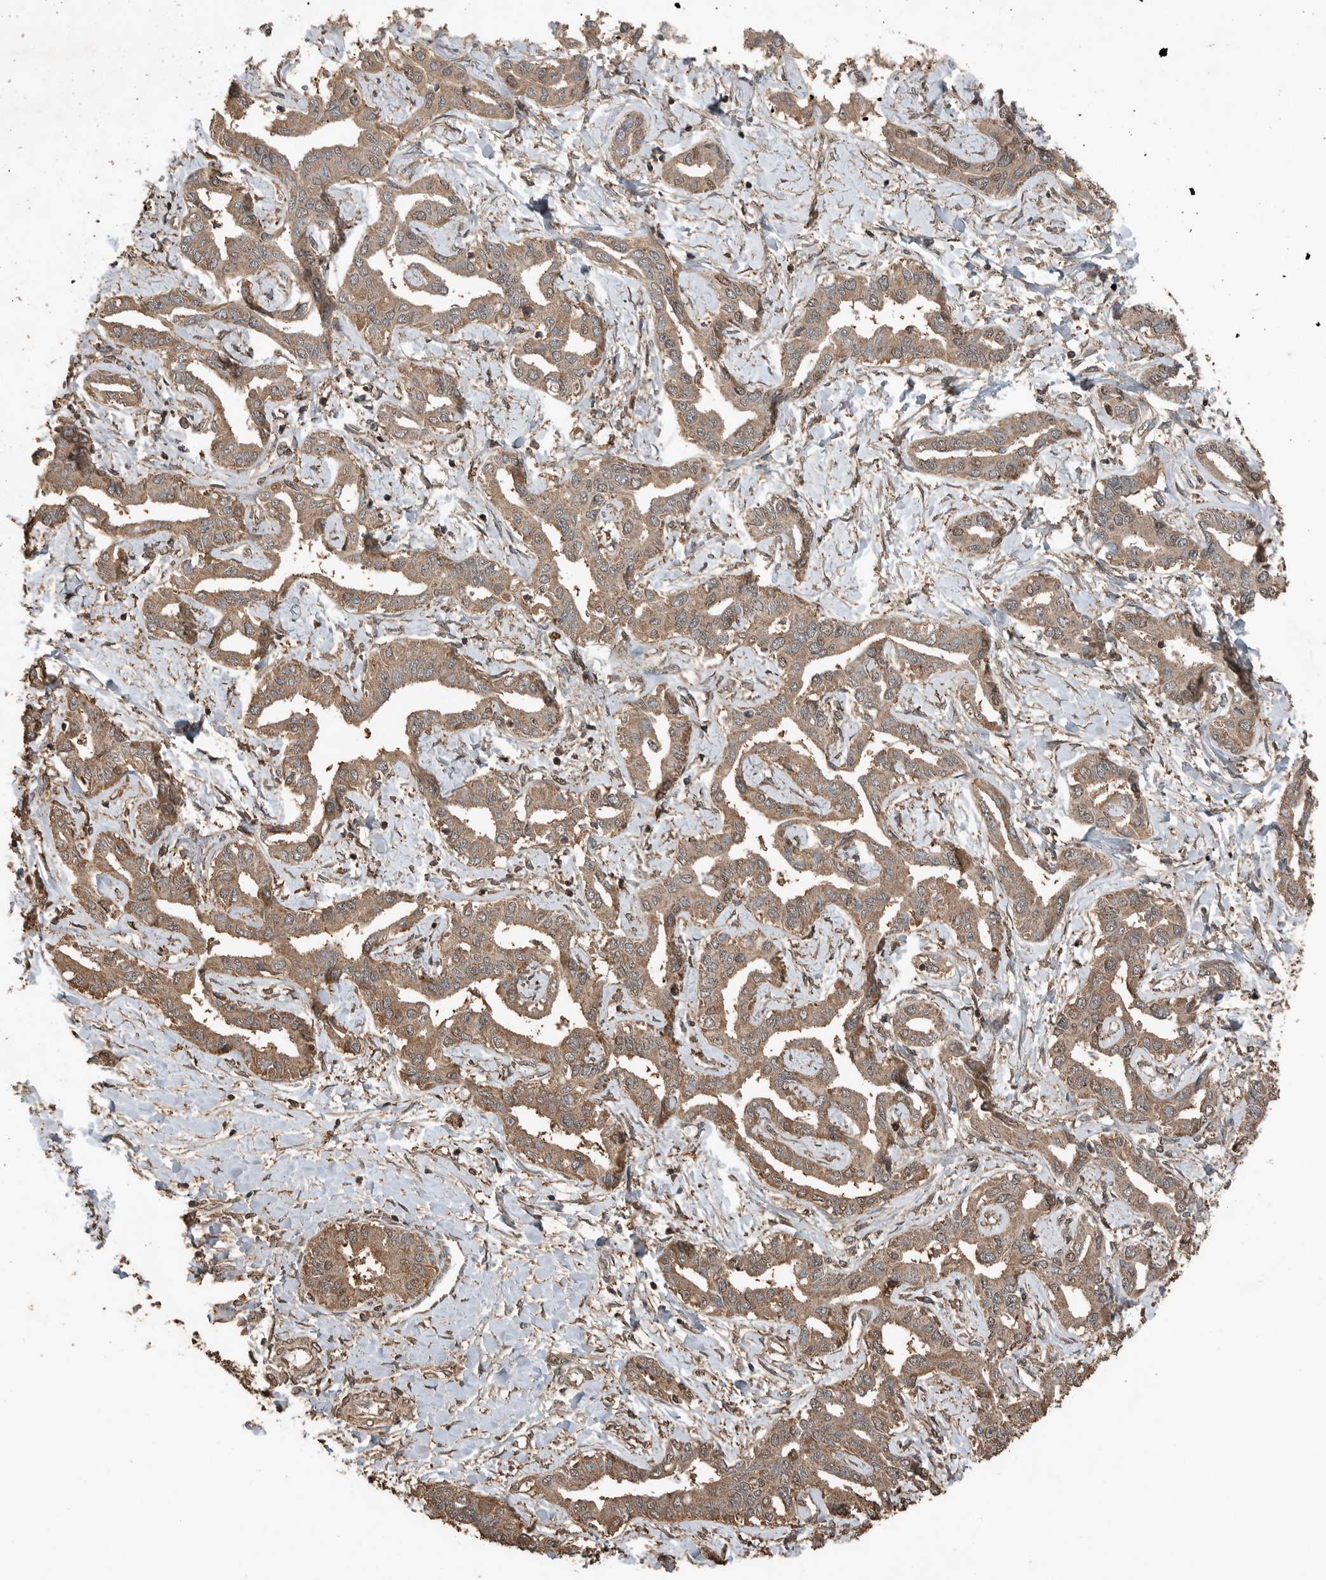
{"staining": {"intensity": "moderate", "quantity": ">75%", "location": "cytoplasmic/membranous"}, "tissue": "liver cancer", "cell_type": "Tumor cells", "image_type": "cancer", "snomed": [{"axis": "morphology", "description": "Cholangiocarcinoma"}, {"axis": "topography", "description": "Liver"}], "caption": "Cholangiocarcinoma (liver) stained with a brown dye demonstrates moderate cytoplasmic/membranous positive positivity in approximately >75% of tumor cells.", "gene": "BLZF1", "patient": {"sex": "male", "age": 59}}